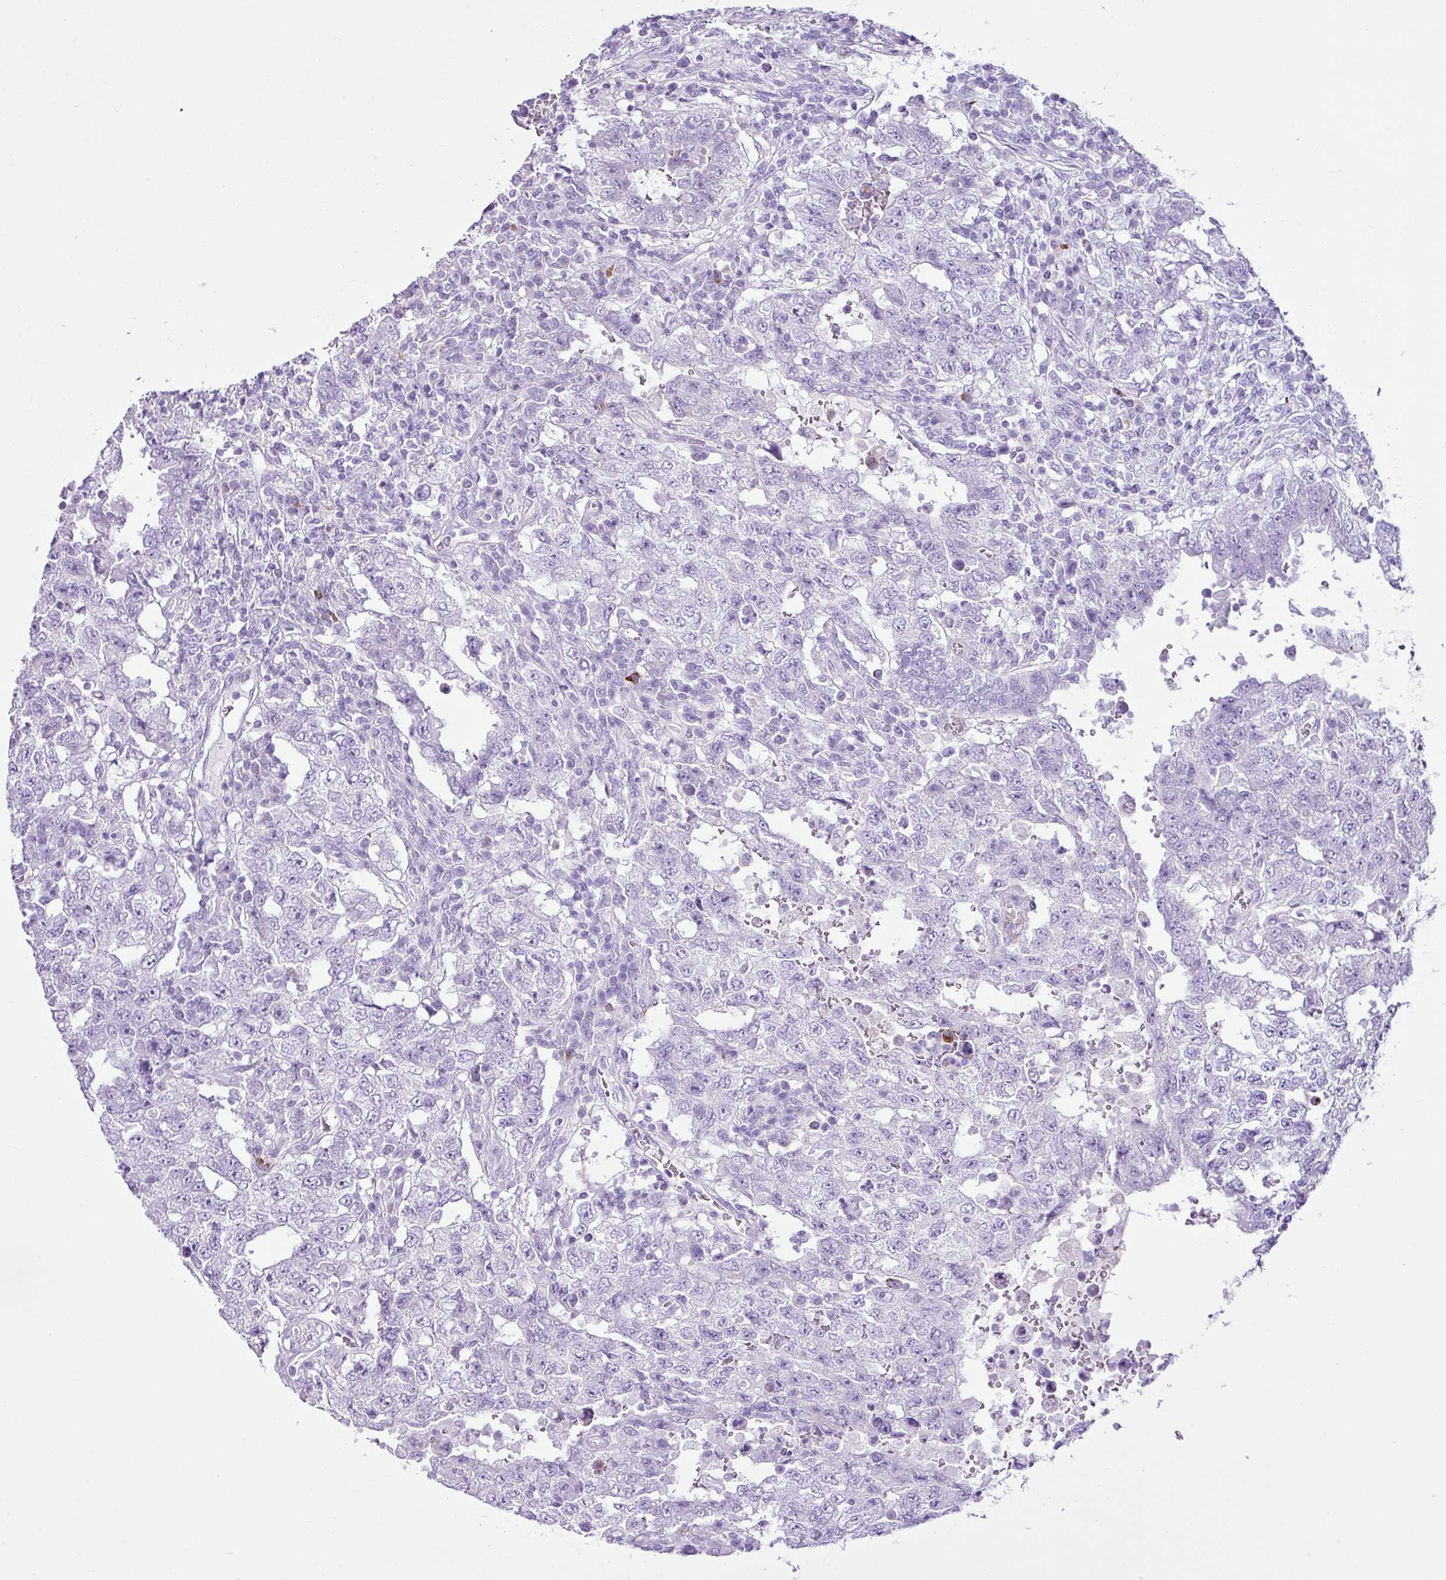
{"staining": {"intensity": "negative", "quantity": "none", "location": "none"}, "tissue": "testis cancer", "cell_type": "Tumor cells", "image_type": "cancer", "snomed": [{"axis": "morphology", "description": "Carcinoma, Embryonal, NOS"}, {"axis": "topography", "description": "Testis"}], "caption": "IHC image of neoplastic tissue: human testis embryonal carcinoma stained with DAB (3,3'-diaminobenzidine) reveals no significant protein positivity in tumor cells.", "gene": "LILRB4", "patient": {"sex": "male", "age": 26}}